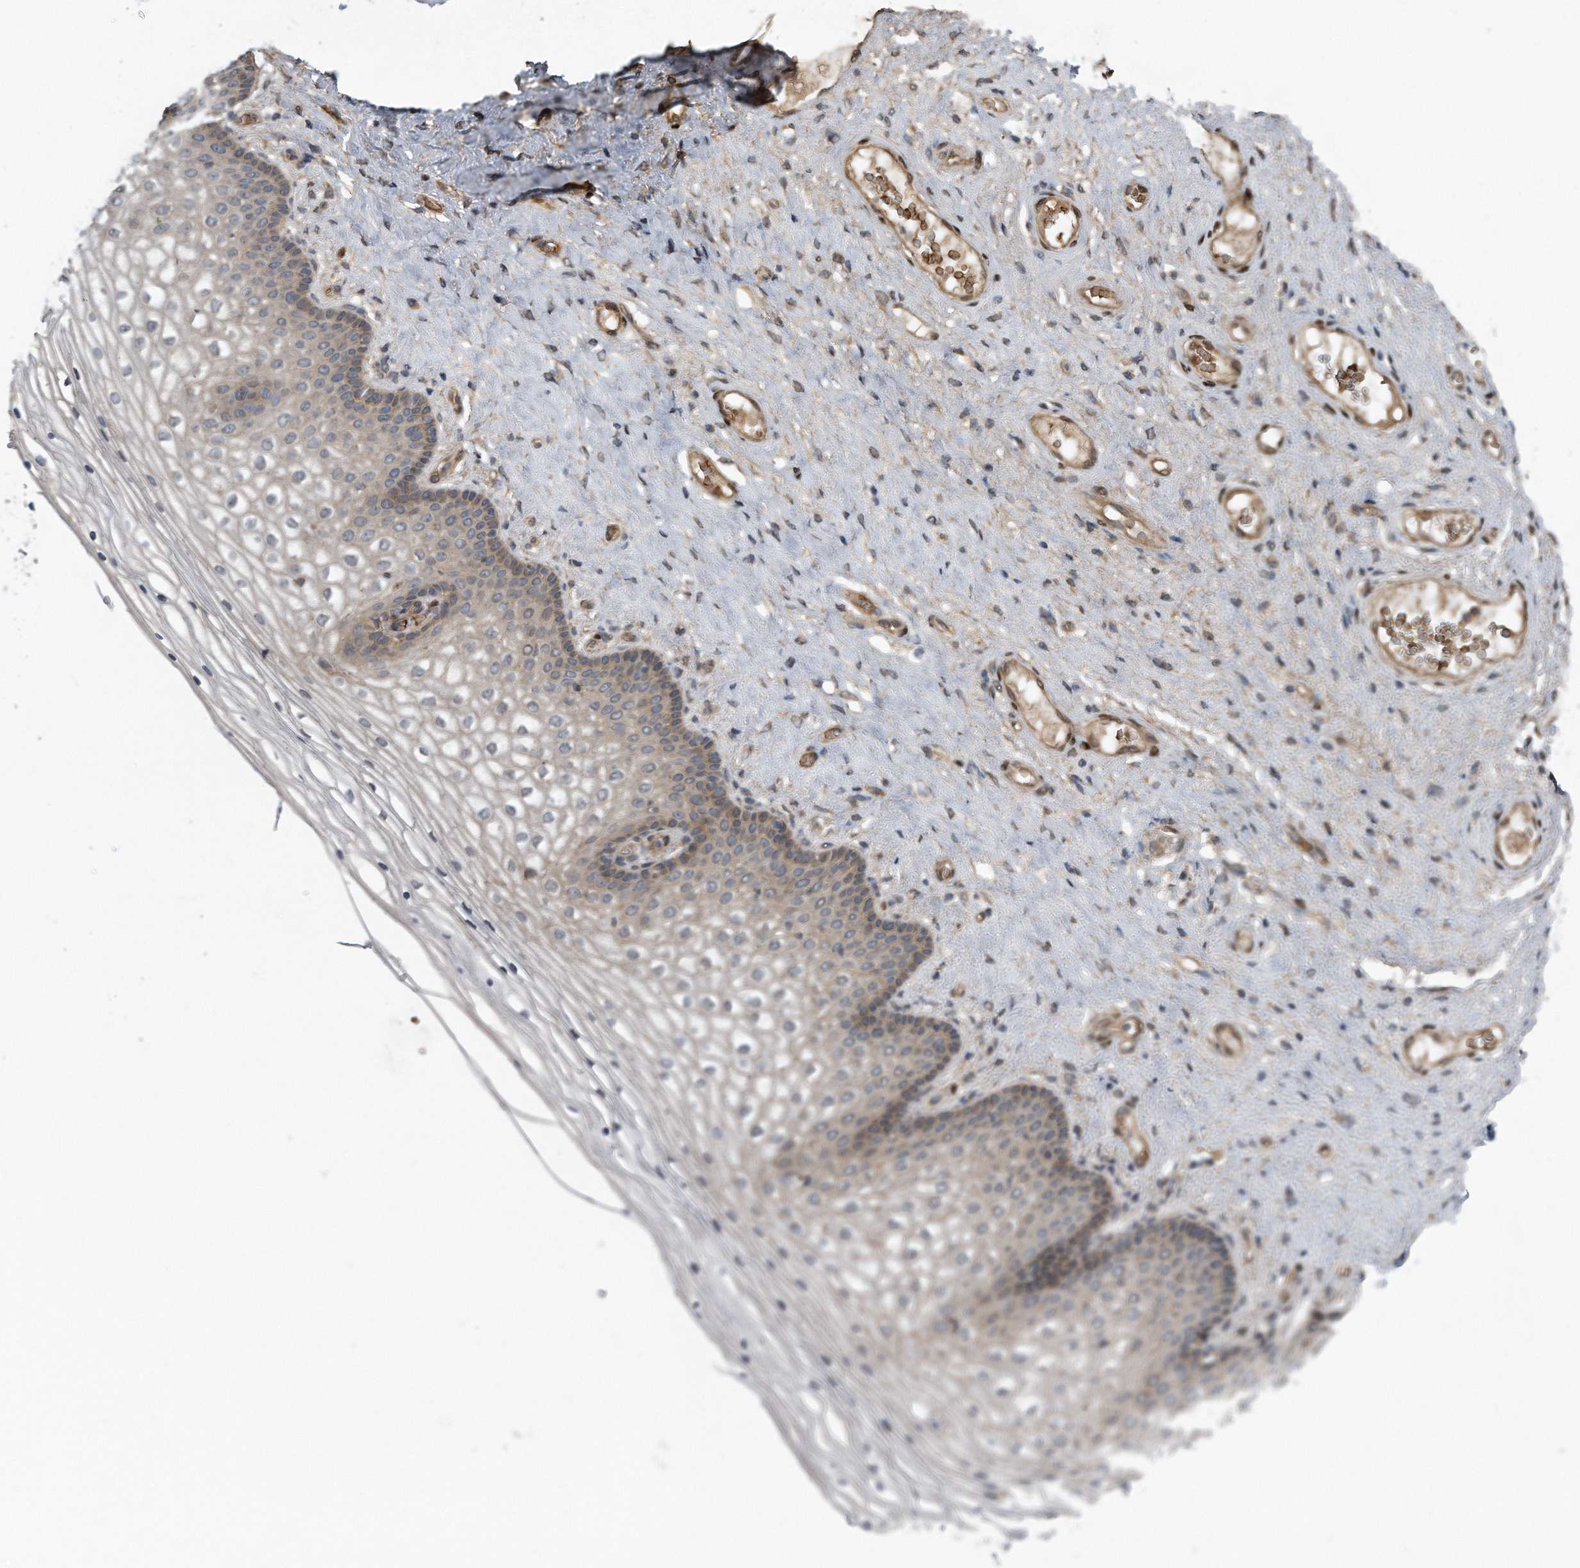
{"staining": {"intensity": "moderate", "quantity": "25%-75%", "location": "cytoplasmic/membranous"}, "tissue": "vagina", "cell_type": "Squamous epithelial cells", "image_type": "normal", "snomed": [{"axis": "morphology", "description": "Normal tissue, NOS"}, {"axis": "topography", "description": "Vagina"}], "caption": "Moderate cytoplasmic/membranous positivity is seen in about 25%-75% of squamous epithelial cells in unremarkable vagina.", "gene": "ZNF79", "patient": {"sex": "female", "age": 60}}